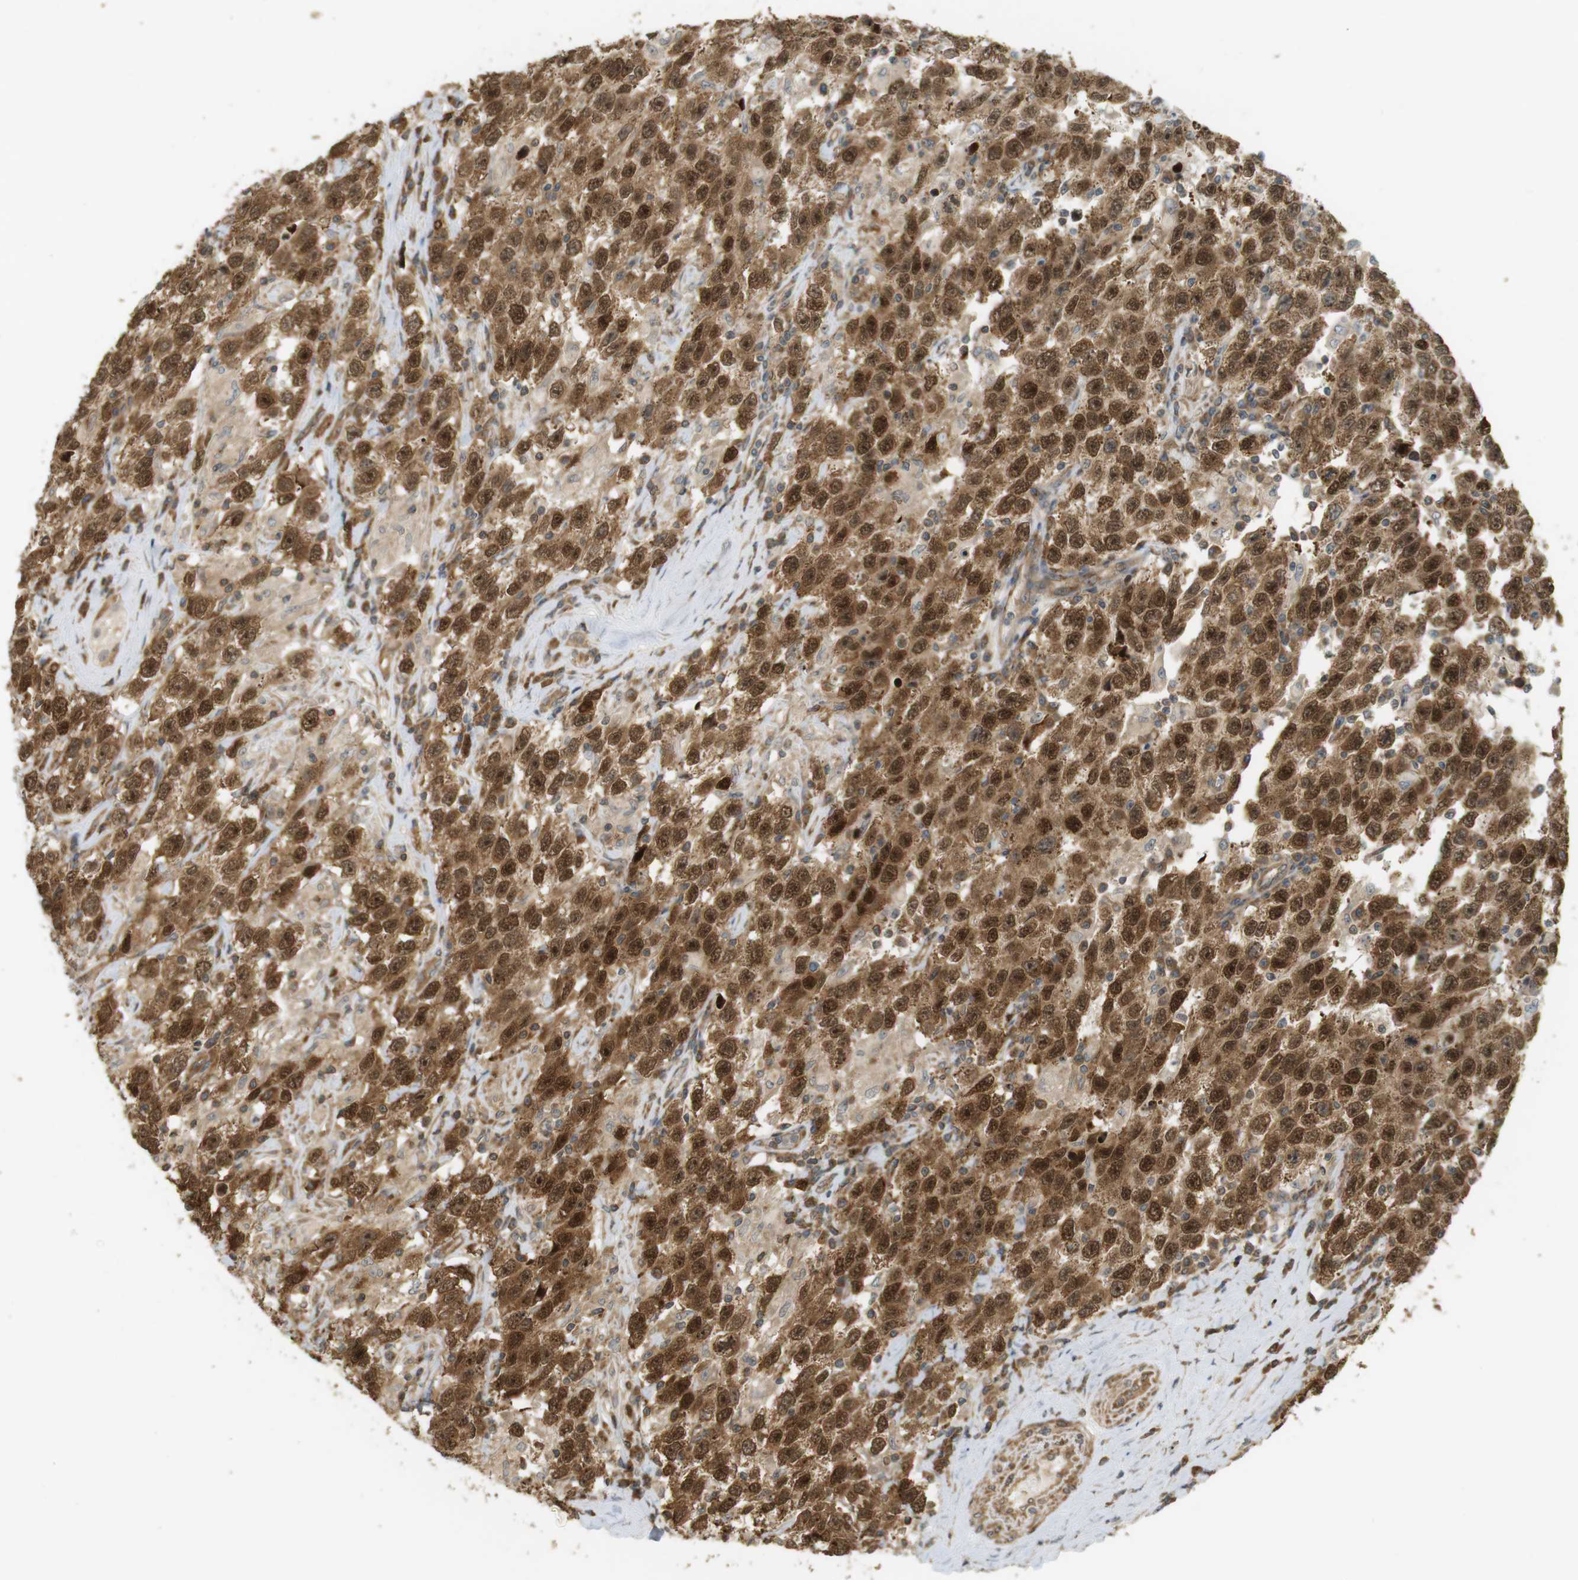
{"staining": {"intensity": "strong", "quantity": ">75%", "location": "cytoplasmic/membranous,nuclear"}, "tissue": "testis cancer", "cell_type": "Tumor cells", "image_type": "cancer", "snomed": [{"axis": "morphology", "description": "Seminoma, NOS"}, {"axis": "topography", "description": "Testis"}], "caption": "Immunohistochemical staining of testis cancer (seminoma) shows high levels of strong cytoplasmic/membranous and nuclear protein expression in approximately >75% of tumor cells.", "gene": "PA2G4", "patient": {"sex": "male", "age": 41}}